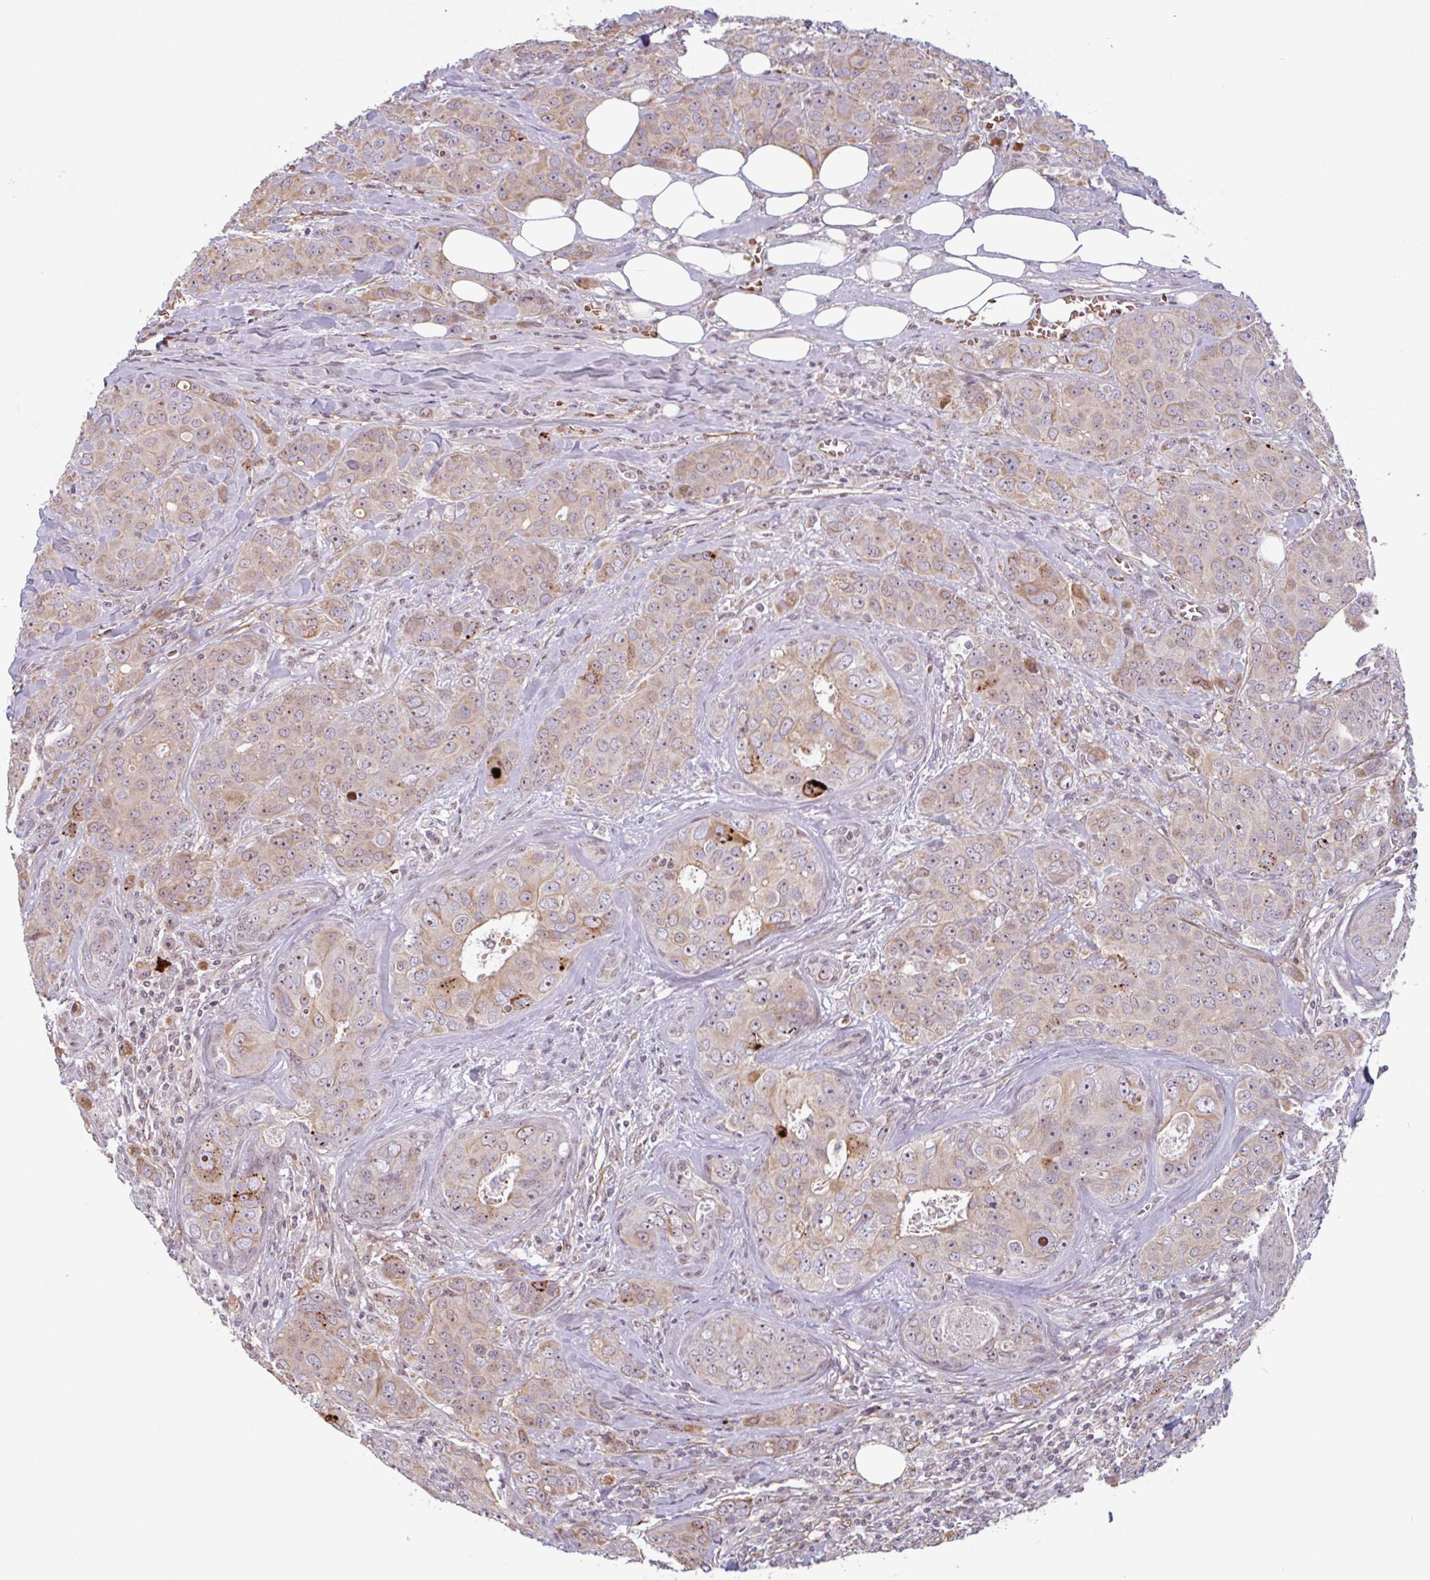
{"staining": {"intensity": "moderate", "quantity": "<25%", "location": "cytoplasmic/membranous"}, "tissue": "breast cancer", "cell_type": "Tumor cells", "image_type": "cancer", "snomed": [{"axis": "morphology", "description": "Duct carcinoma"}, {"axis": "topography", "description": "Breast"}], "caption": "IHC histopathology image of invasive ductal carcinoma (breast) stained for a protein (brown), which shows low levels of moderate cytoplasmic/membranous staining in approximately <25% of tumor cells.", "gene": "TMEM119", "patient": {"sex": "female", "age": 43}}